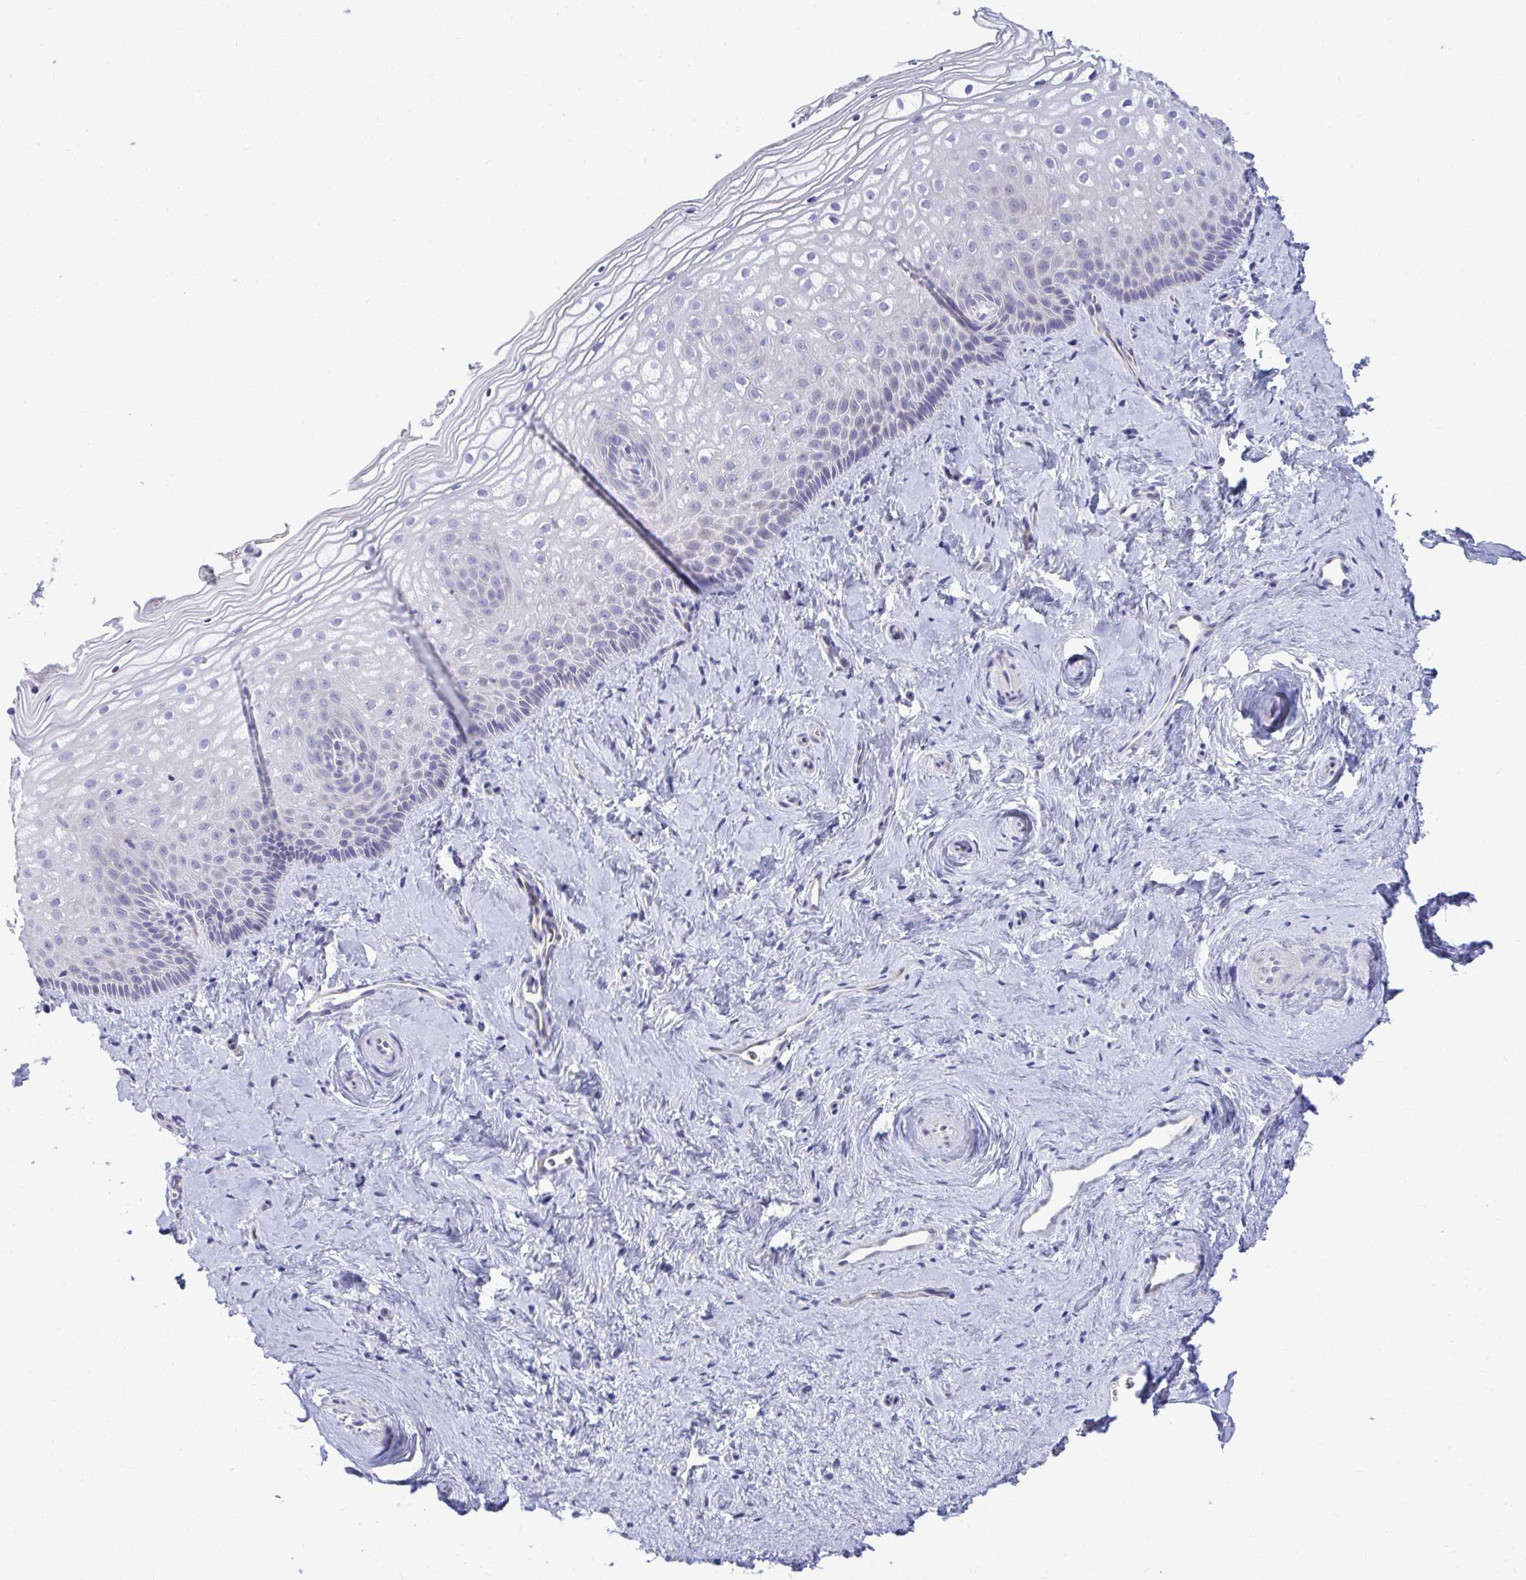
{"staining": {"intensity": "negative", "quantity": "none", "location": "none"}, "tissue": "vagina", "cell_type": "Squamous epithelial cells", "image_type": "normal", "snomed": [{"axis": "morphology", "description": "Normal tissue, NOS"}, {"axis": "topography", "description": "Vagina"}], "caption": "Immunohistochemical staining of unremarkable vagina displays no significant expression in squamous epithelial cells. Nuclei are stained in blue.", "gene": "MED9", "patient": {"sex": "female", "age": 51}}